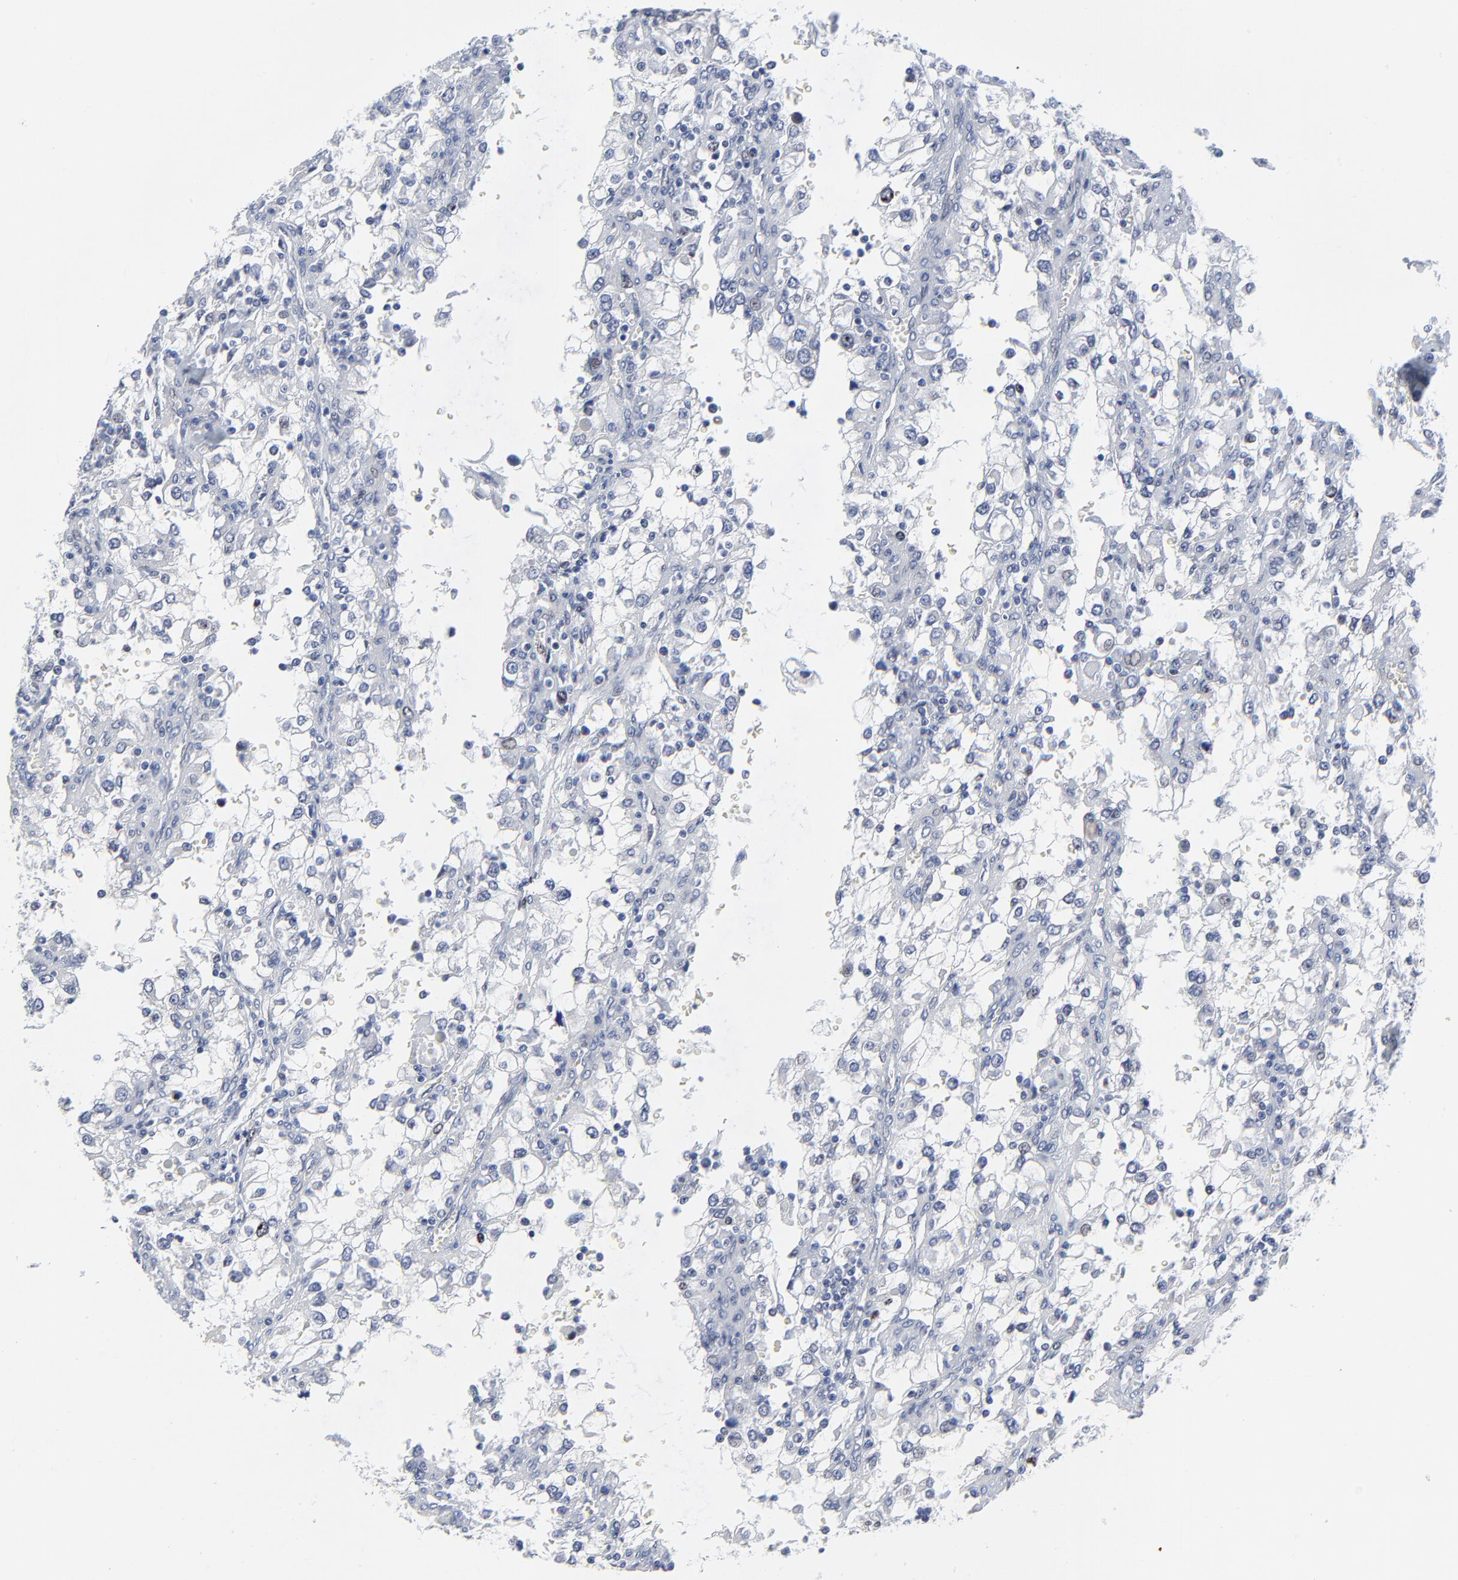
{"staining": {"intensity": "negative", "quantity": "none", "location": "none"}, "tissue": "renal cancer", "cell_type": "Tumor cells", "image_type": "cancer", "snomed": [{"axis": "morphology", "description": "Adenocarcinoma, NOS"}, {"axis": "topography", "description": "Kidney"}], "caption": "This is an immunohistochemistry histopathology image of human renal cancer (adenocarcinoma). There is no staining in tumor cells.", "gene": "ZNF589", "patient": {"sex": "female", "age": 52}}